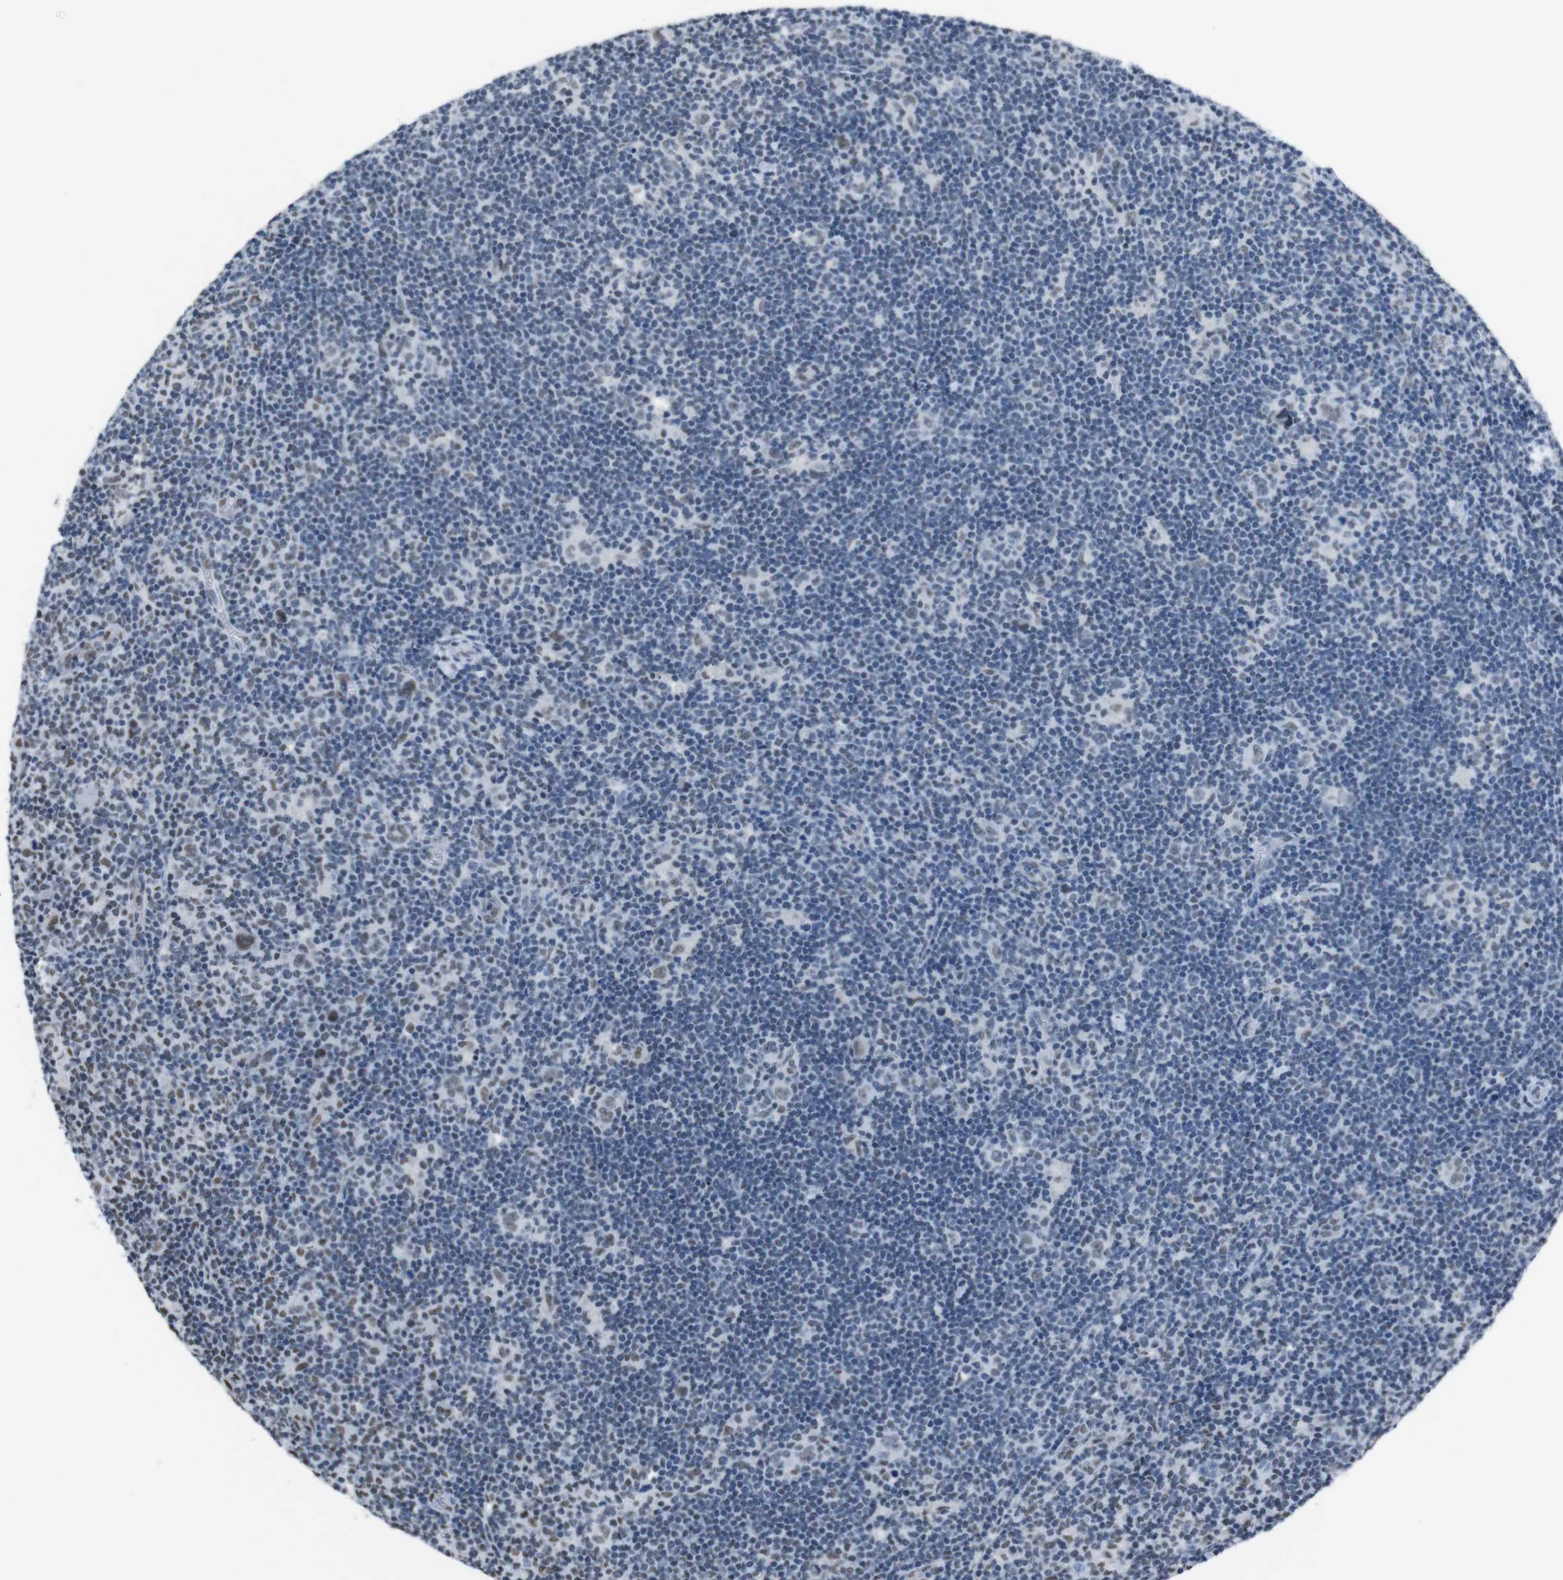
{"staining": {"intensity": "weak", "quantity": "25%-75%", "location": "nuclear"}, "tissue": "lymphoma", "cell_type": "Tumor cells", "image_type": "cancer", "snomed": [{"axis": "morphology", "description": "Hodgkin's disease, NOS"}, {"axis": "topography", "description": "Lymph node"}], "caption": "Protein staining by immunohistochemistry (IHC) displays weak nuclear positivity in approximately 25%-75% of tumor cells in Hodgkin's disease. The staining was performed using DAB (3,3'-diaminobenzidine) to visualize the protein expression in brown, while the nuclei were stained in blue with hematoxylin (Magnification: 20x).", "gene": "PIP4P2", "patient": {"sex": "female", "age": 57}}